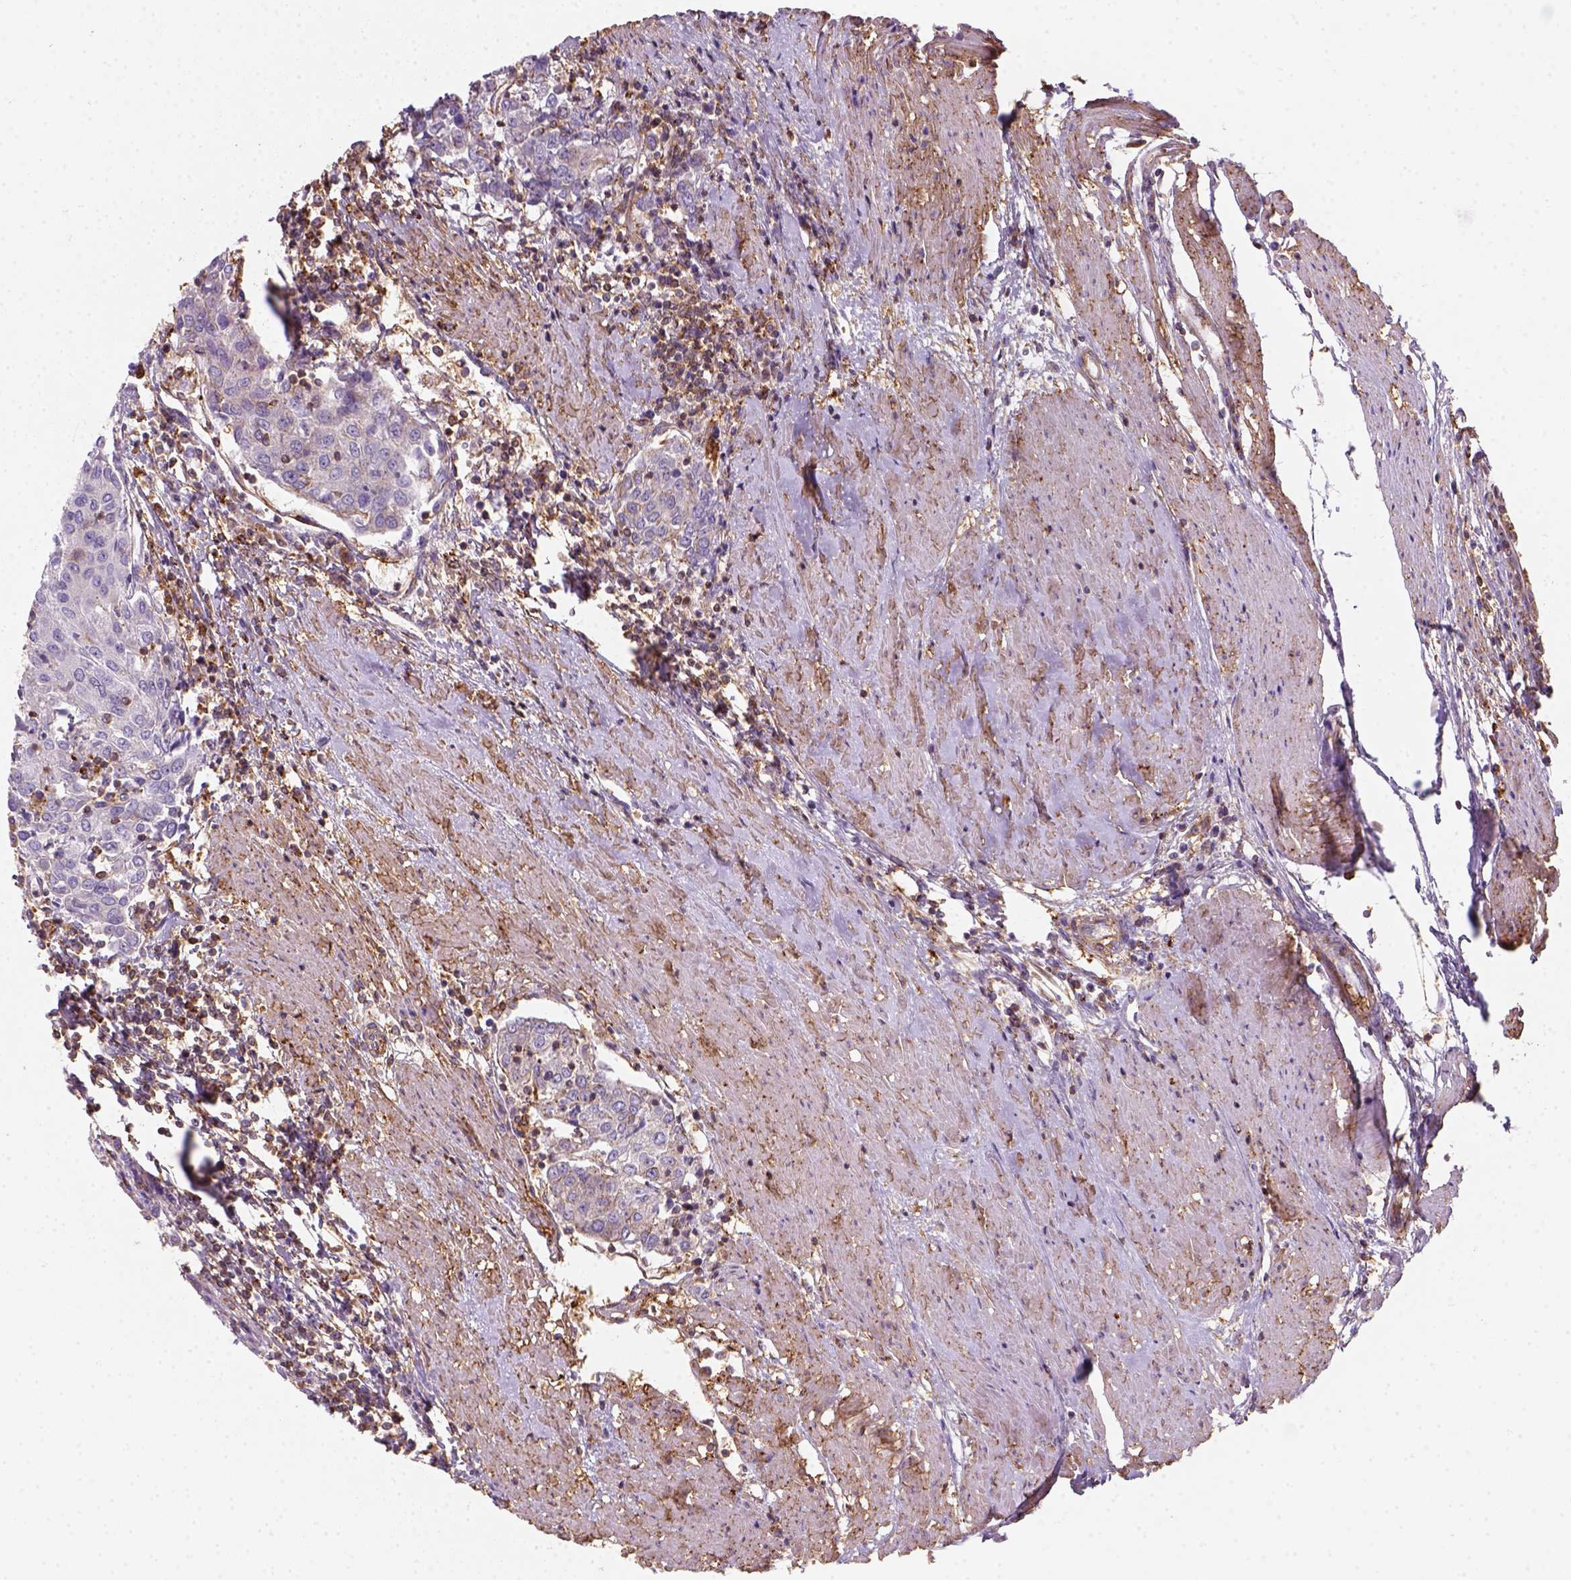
{"staining": {"intensity": "negative", "quantity": "none", "location": "none"}, "tissue": "urothelial cancer", "cell_type": "Tumor cells", "image_type": "cancer", "snomed": [{"axis": "morphology", "description": "Urothelial carcinoma, High grade"}, {"axis": "topography", "description": "Urinary bladder"}], "caption": "A photomicrograph of human urothelial carcinoma (high-grade) is negative for staining in tumor cells.", "gene": "GPRC5D", "patient": {"sex": "female", "age": 85}}